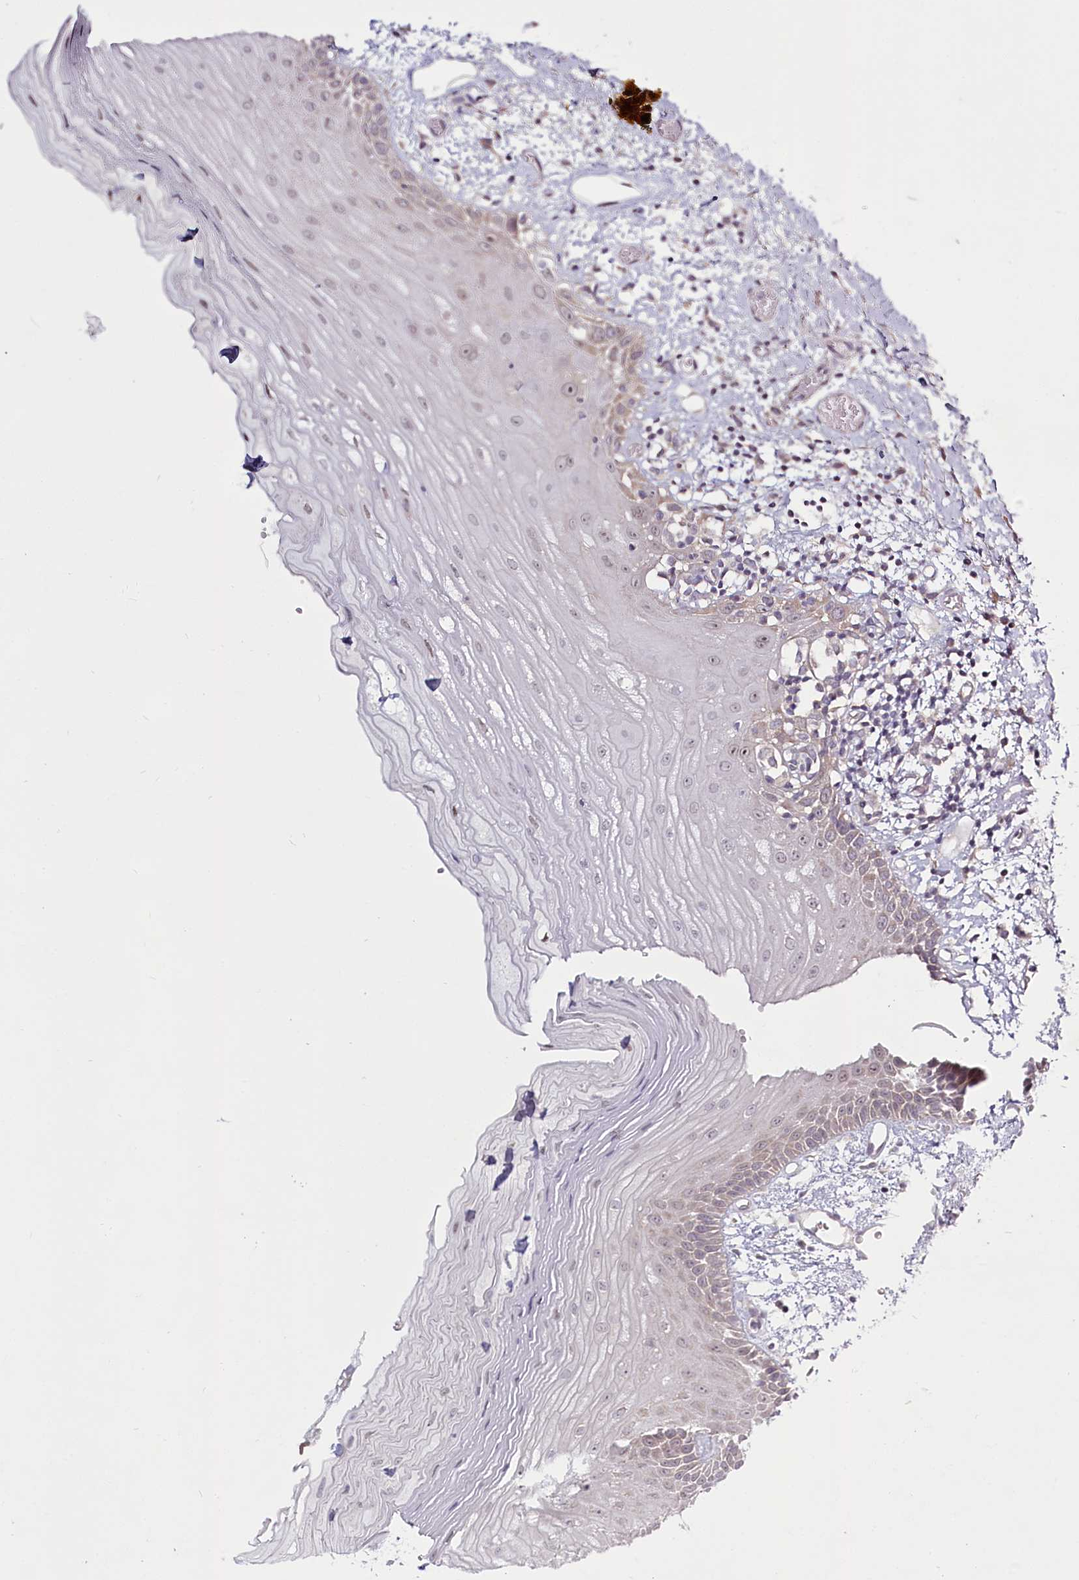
{"staining": {"intensity": "negative", "quantity": "none", "location": "none"}, "tissue": "oral mucosa", "cell_type": "Squamous epithelial cells", "image_type": "normal", "snomed": [{"axis": "morphology", "description": "Normal tissue, NOS"}, {"axis": "topography", "description": "Oral tissue"}], "caption": "An image of oral mucosa stained for a protein exhibits no brown staining in squamous epithelial cells.", "gene": "SPINK13", "patient": {"sex": "male", "age": 52}}